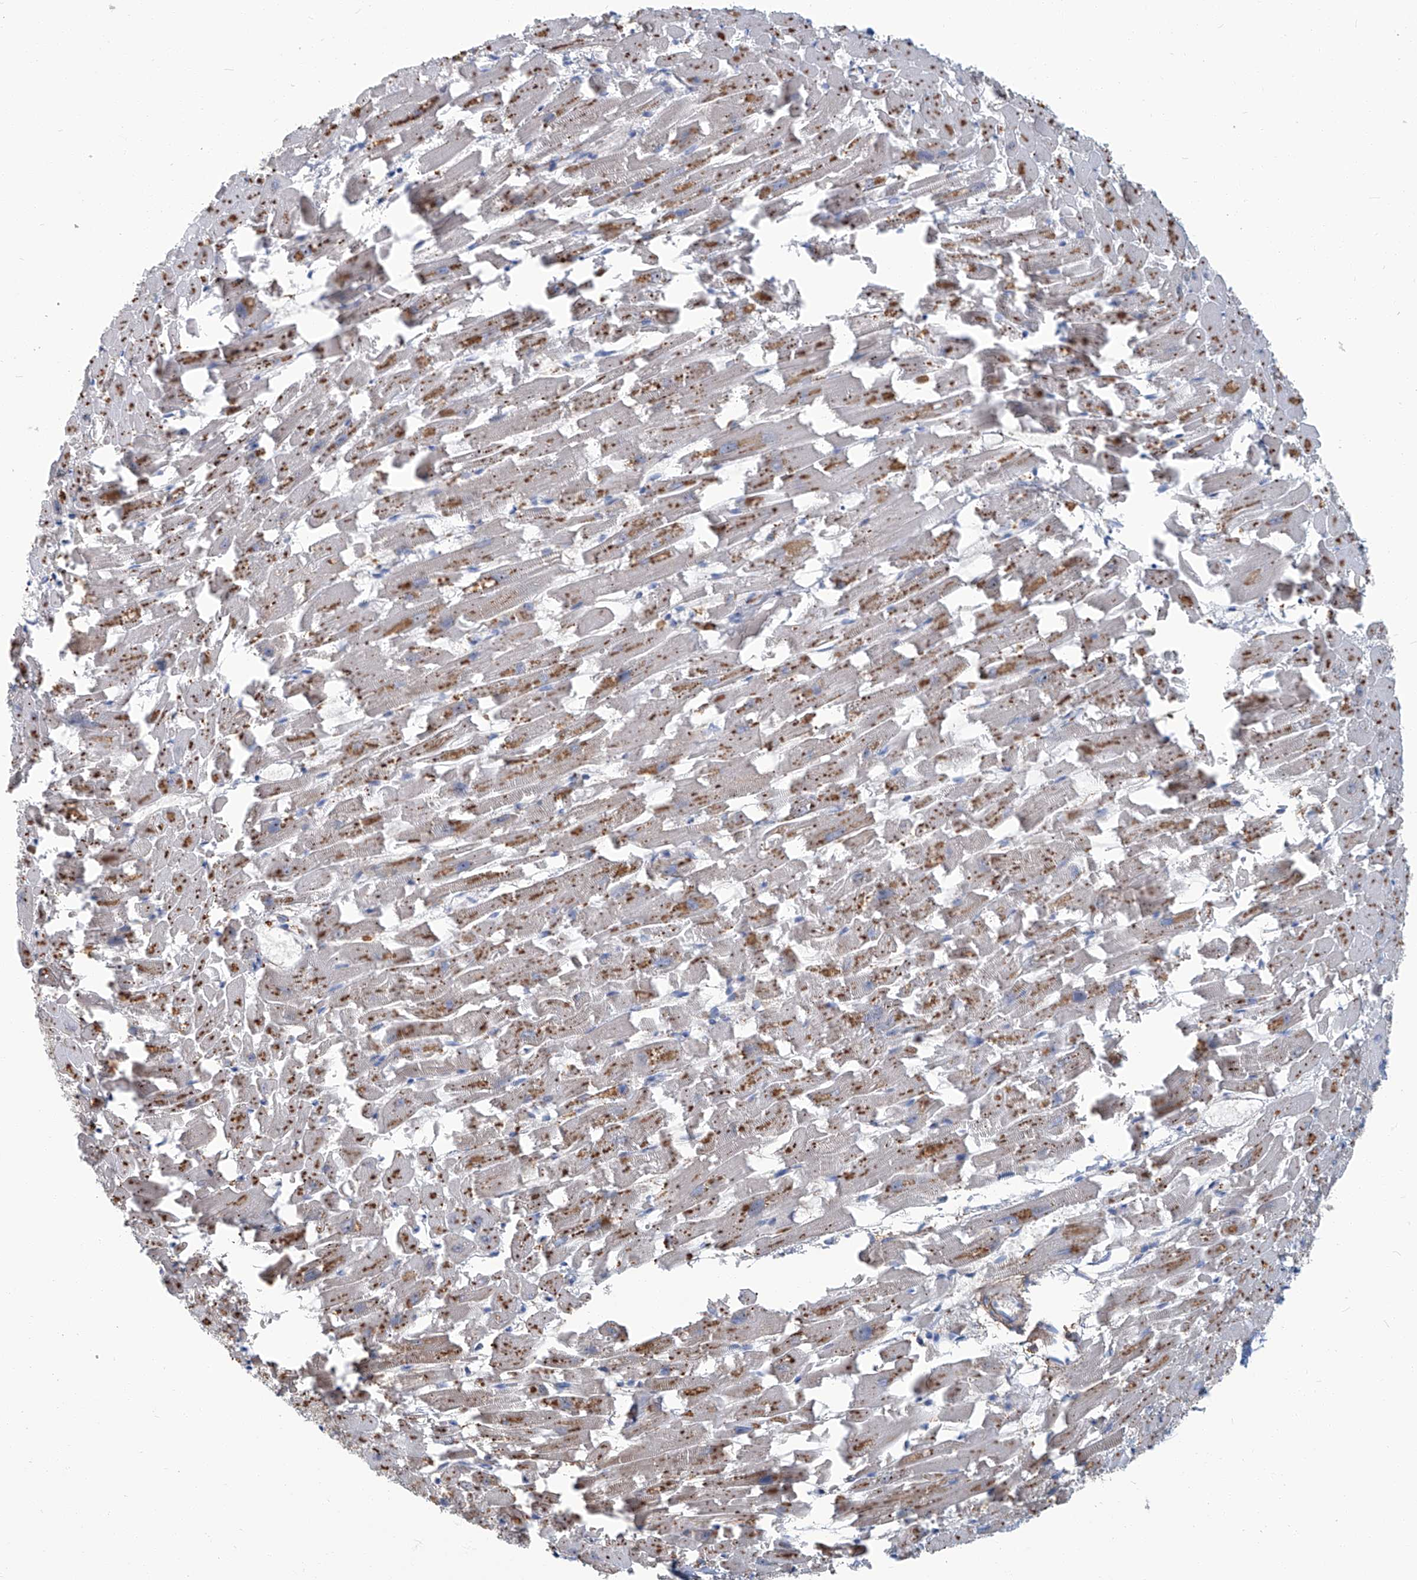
{"staining": {"intensity": "negative", "quantity": "none", "location": "none"}, "tissue": "heart muscle", "cell_type": "Cardiomyocytes", "image_type": "normal", "snomed": [{"axis": "morphology", "description": "Normal tissue, NOS"}, {"axis": "topography", "description": "Heart"}], "caption": "The histopathology image reveals no staining of cardiomyocytes in normal heart muscle. (DAB IHC visualized using brightfield microscopy, high magnification).", "gene": "PFKL", "patient": {"sex": "female", "age": 64}}